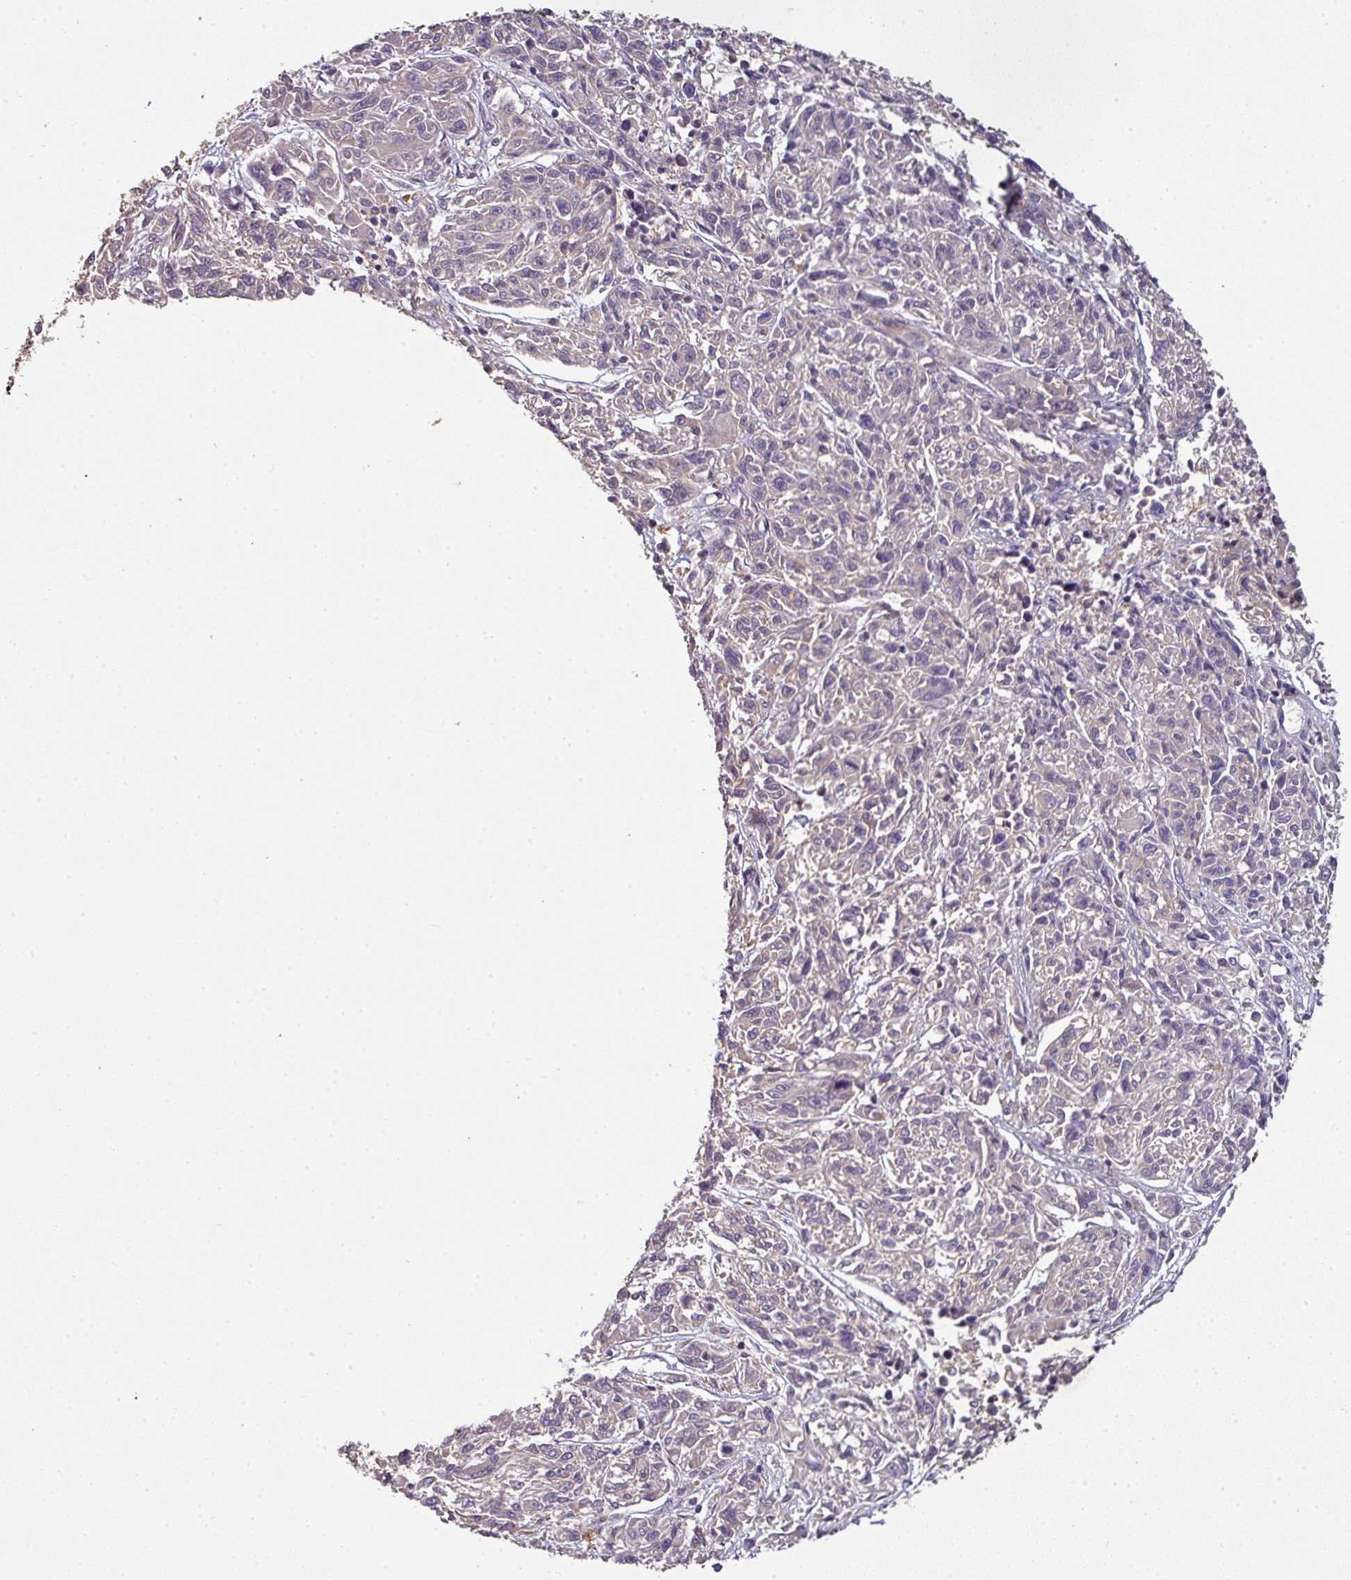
{"staining": {"intensity": "negative", "quantity": "none", "location": "none"}, "tissue": "melanoma", "cell_type": "Tumor cells", "image_type": "cancer", "snomed": [{"axis": "morphology", "description": "Malignant melanoma, NOS"}, {"axis": "topography", "description": "Skin"}], "caption": "High power microscopy micrograph of an immunohistochemistry (IHC) image of malignant melanoma, revealing no significant positivity in tumor cells.", "gene": "SPCS3", "patient": {"sex": "male", "age": 53}}